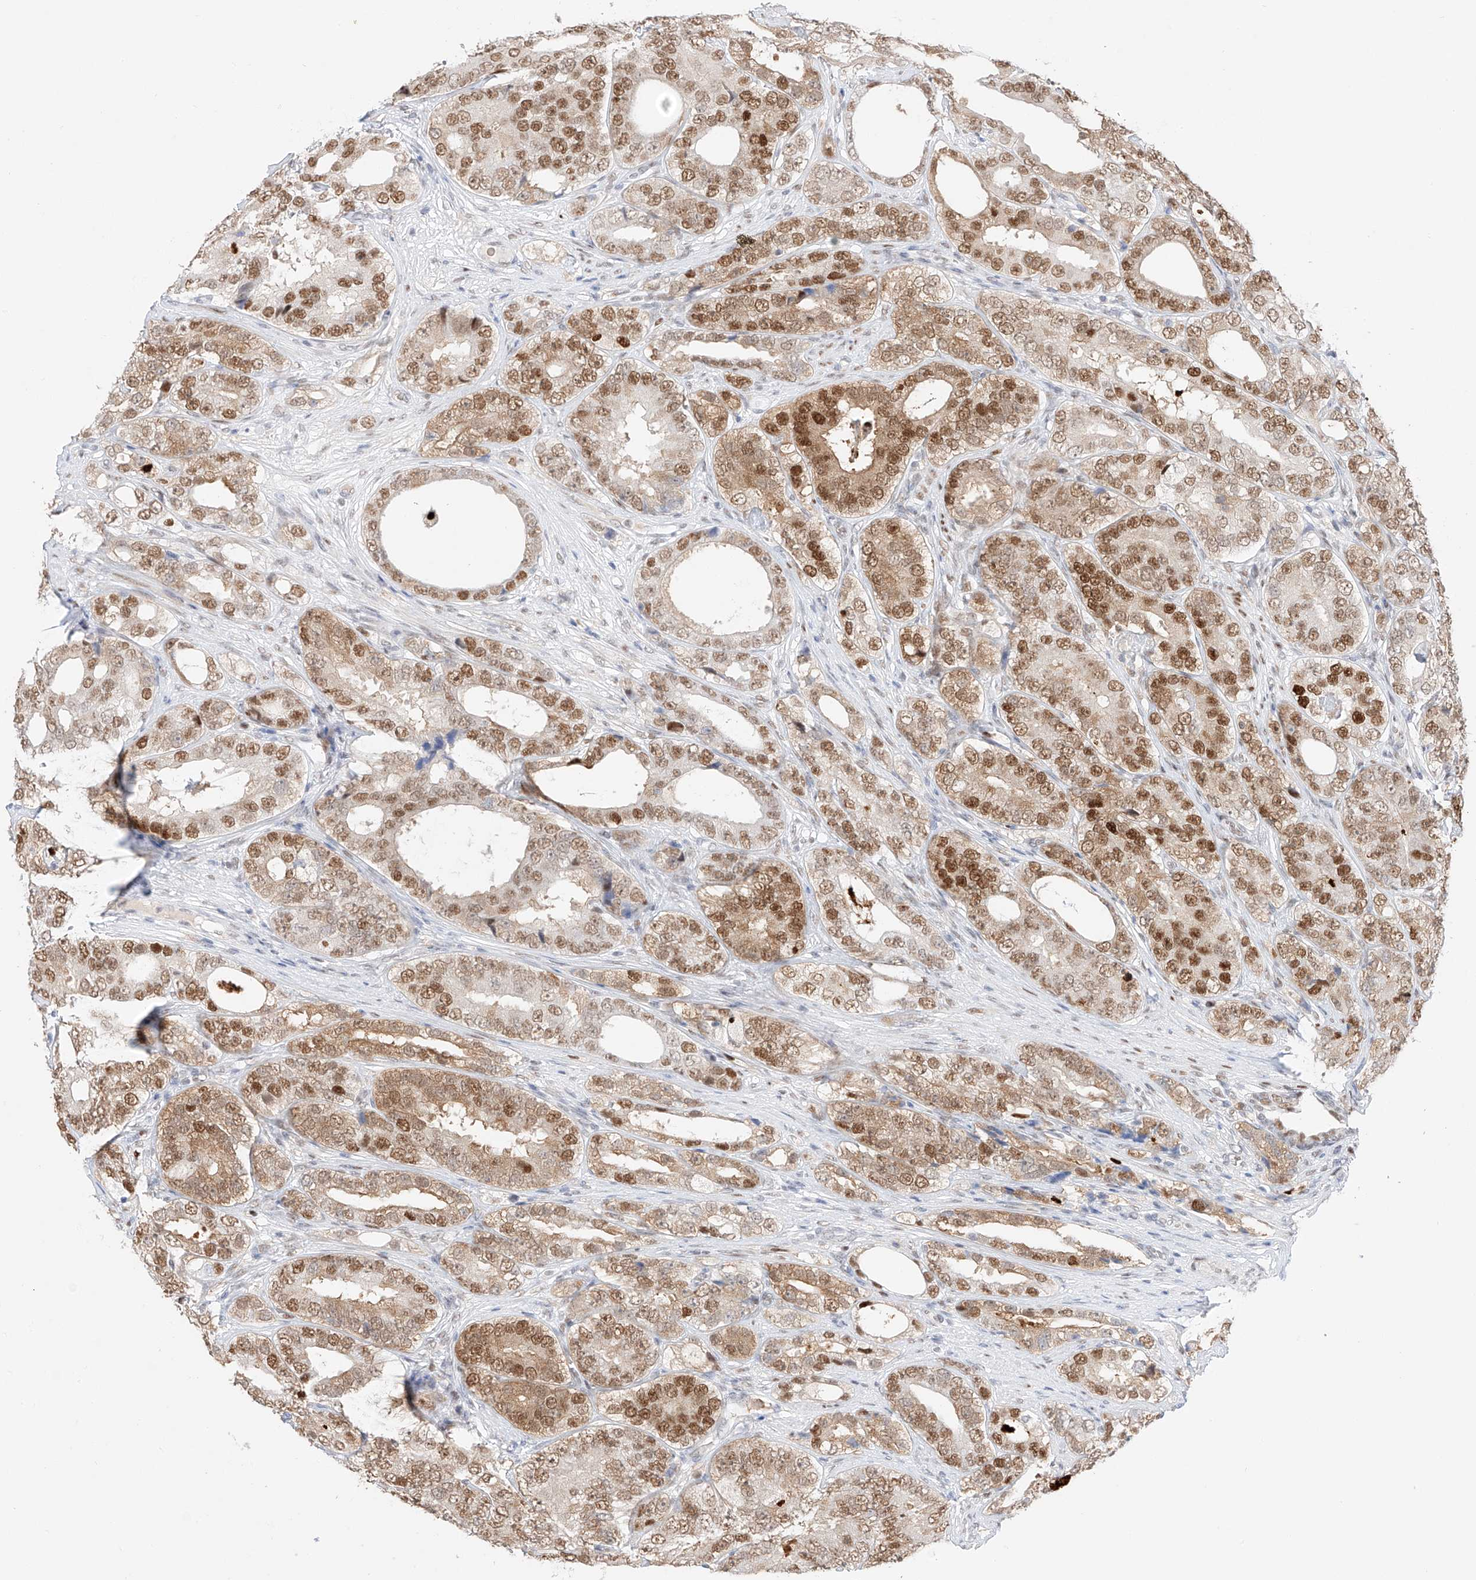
{"staining": {"intensity": "moderate", "quantity": ">75%", "location": "cytoplasmic/membranous,nuclear"}, "tissue": "prostate cancer", "cell_type": "Tumor cells", "image_type": "cancer", "snomed": [{"axis": "morphology", "description": "Adenocarcinoma, High grade"}, {"axis": "topography", "description": "Prostate"}], "caption": "Immunohistochemical staining of human prostate cancer (high-grade adenocarcinoma) exhibits medium levels of moderate cytoplasmic/membranous and nuclear protein positivity in approximately >75% of tumor cells.", "gene": "APIP", "patient": {"sex": "male", "age": 56}}